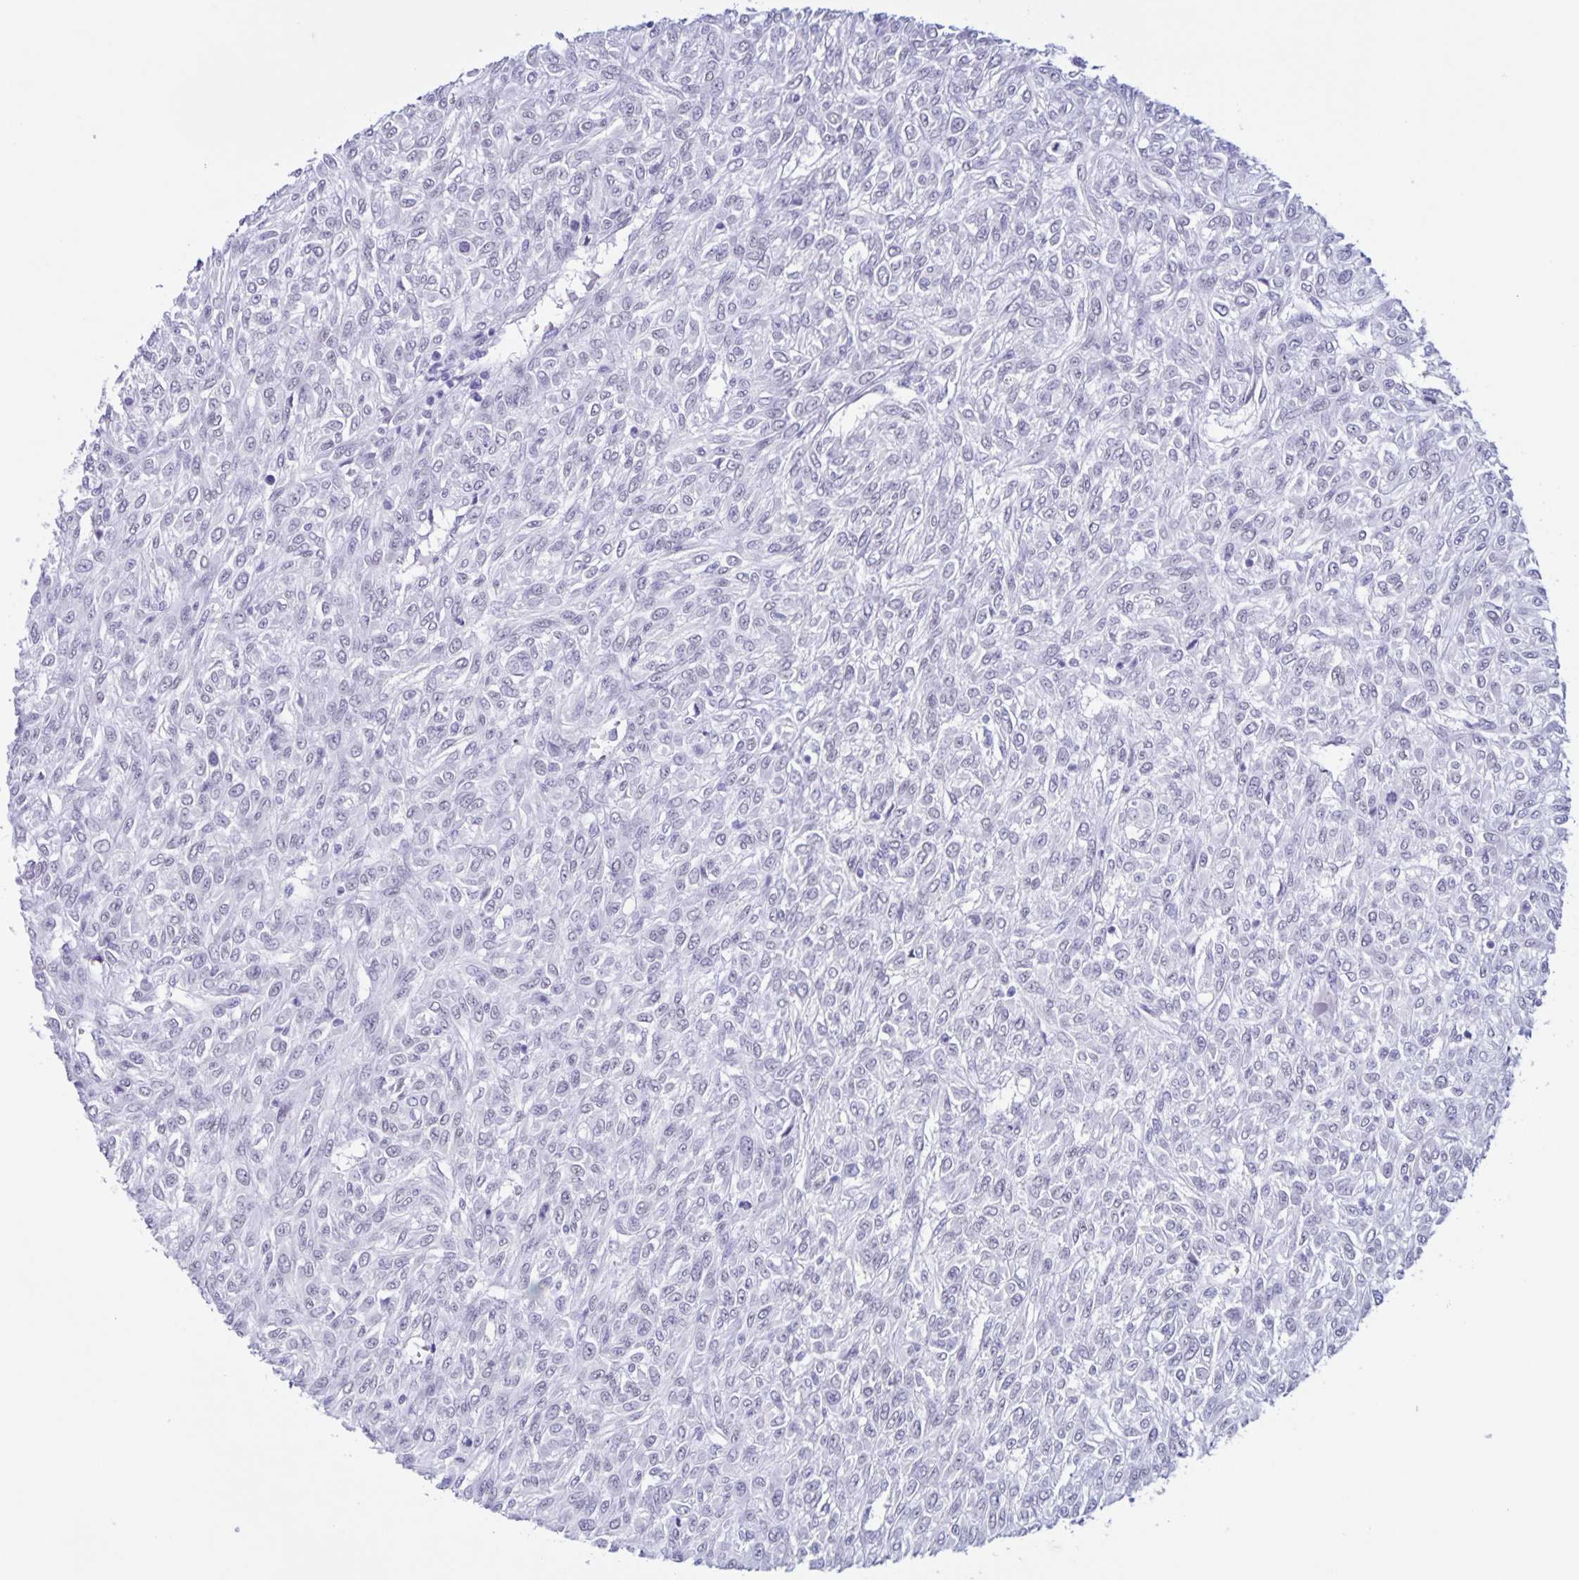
{"staining": {"intensity": "negative", "quantity": "none", "location": "none"}, "tissue": "renal cancer", "cell_type": "Tumor cells", "image_type": "cancer", "snomed": [{"axis": "morphology", "description": "Adenocarcinoma, NOS"}, {"axis": "topography", "description": "Kidney"}], "caption": "Protein analysis of renal cancer demonstrates no significant expression in tumor cells.", "gene": "TGIF2LX", "patient": {"sex": "male", "age": 58}}